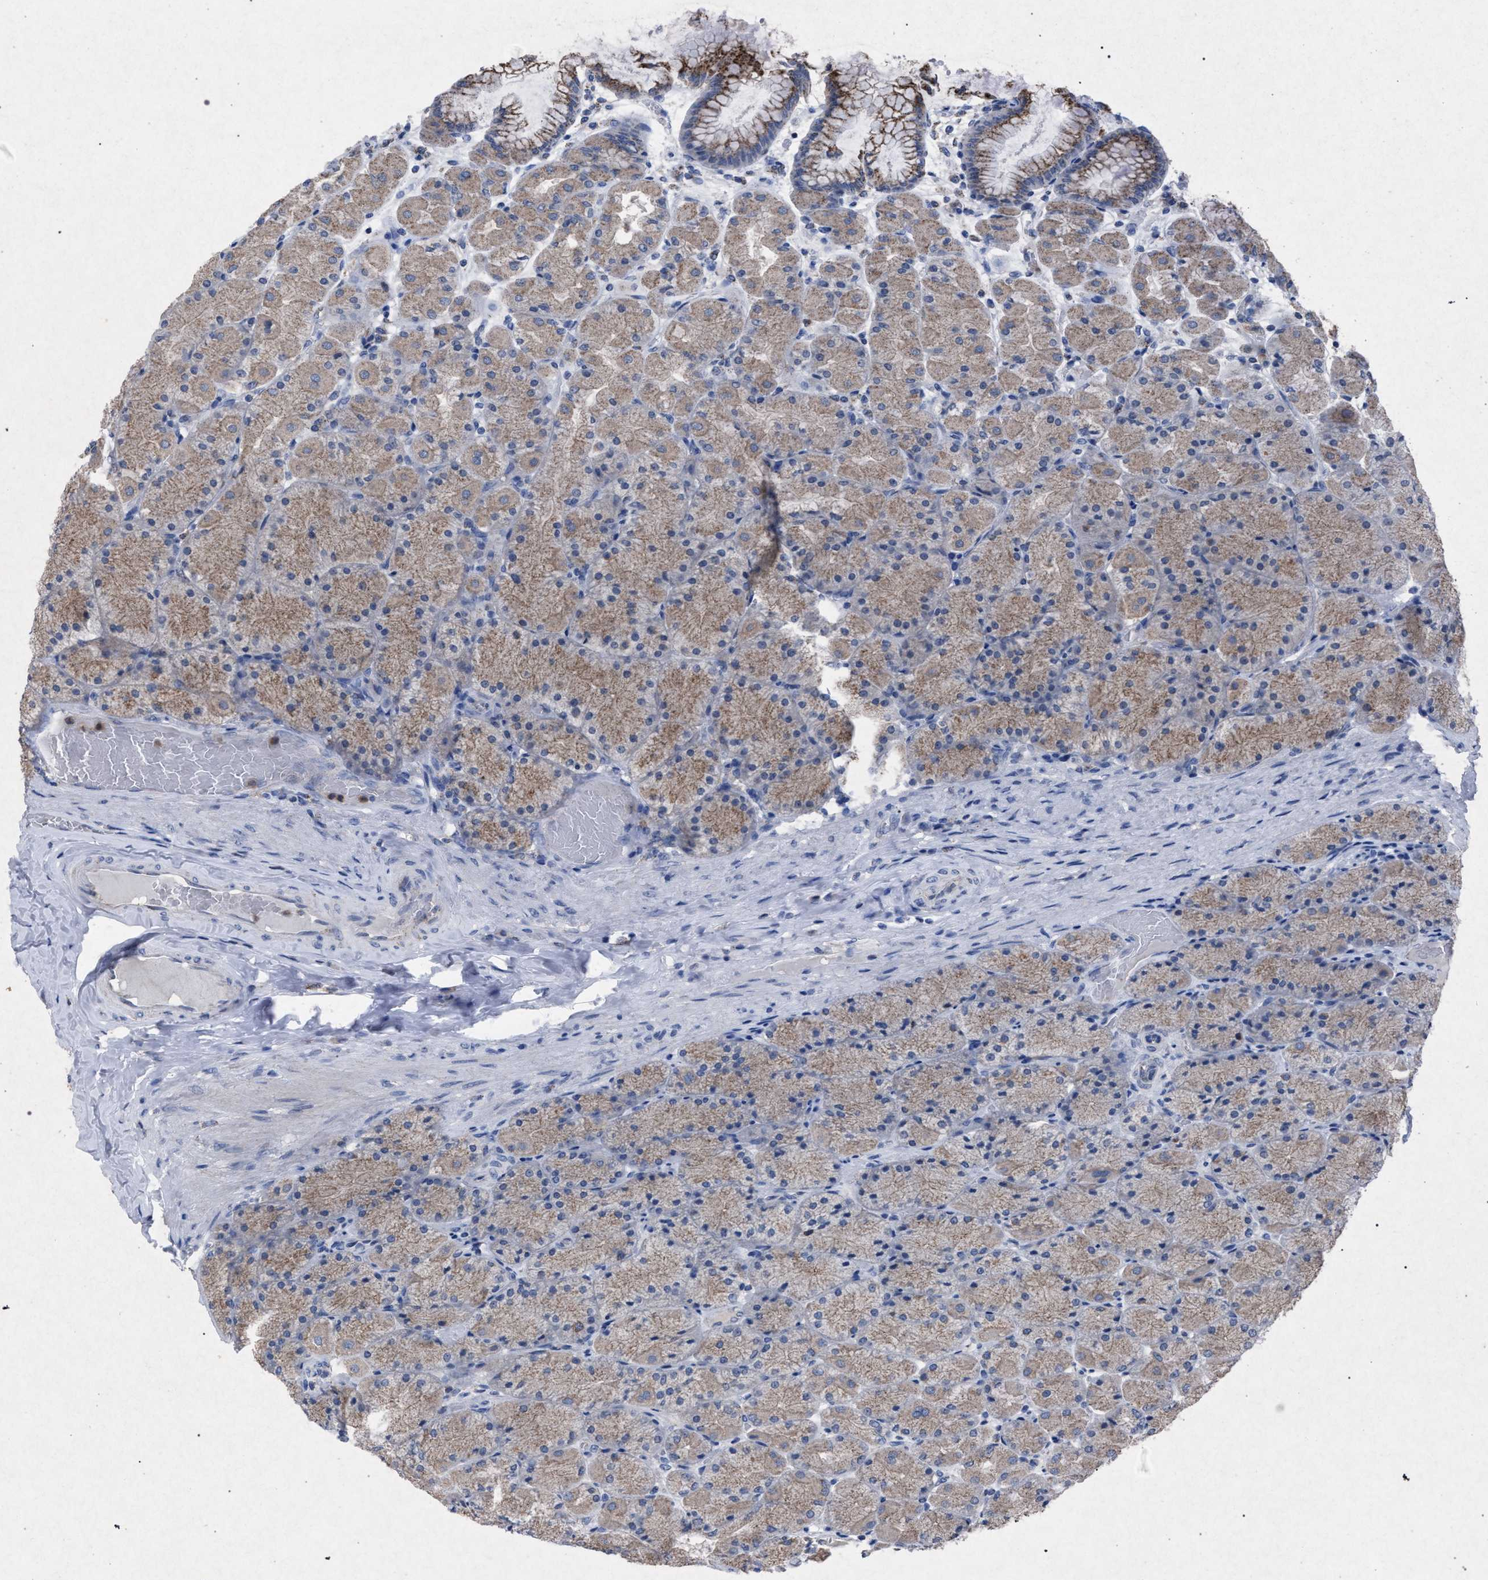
{"staining": {"intensity": "moderate", "quantity": ">75%", "location": "cytoplasmic/membranous"}, "tissue": "stomach", "cell_type": "Glandular cells", "image_type": "normal", "snomed": [{"axis": "morphology", "description": "Normal tissue, NOS"}, {"axis": "topography", "description": "Stomach, upper"}], "caption": "Protein staining of normal stomach displays moderate cytoplasmic/membranous positivity in approximately >75% of glandular cells.", "gene": "HSD17B4", "patient": {"sex": "female", "age": 56}}